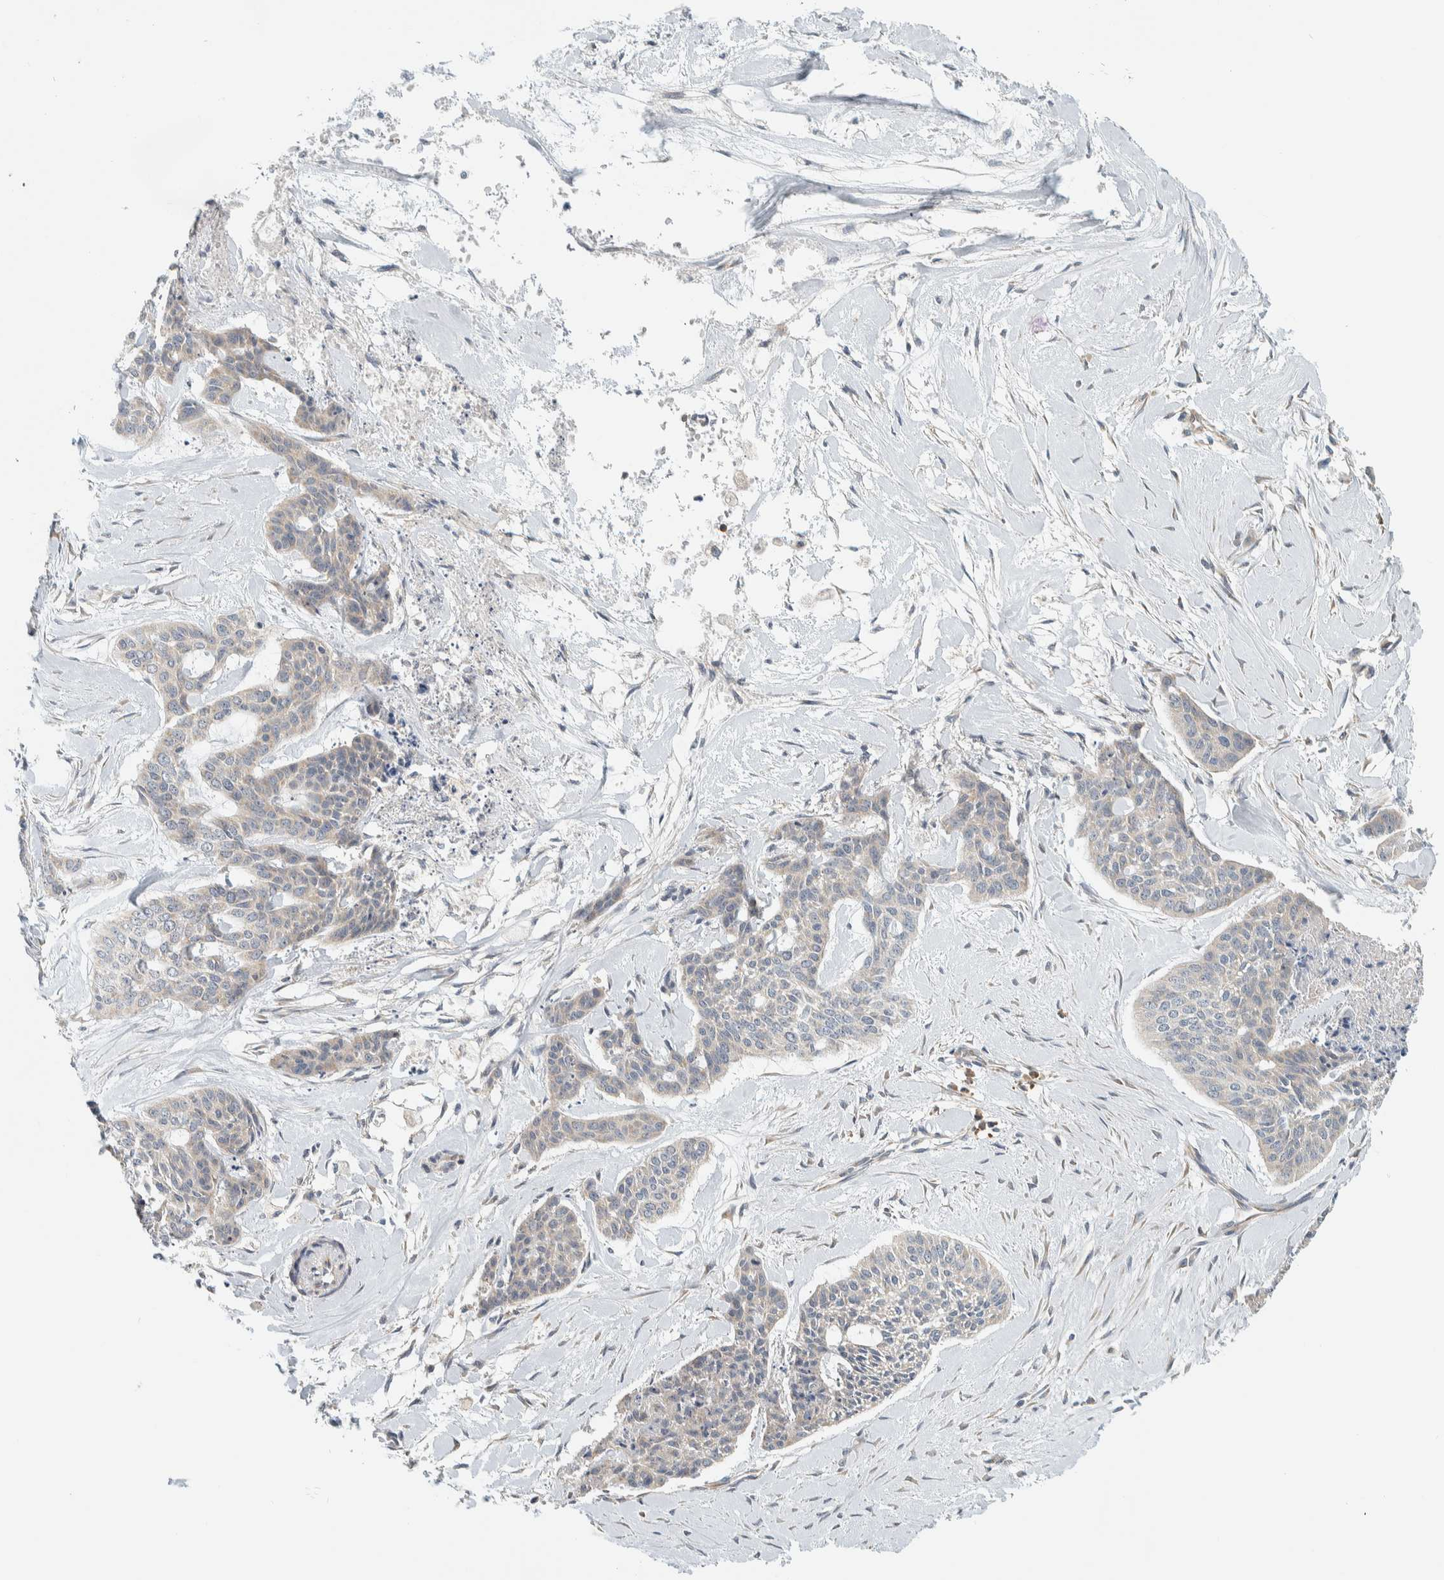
{"staining": {"intensity": "negative", "quantity": "none", "location": "none"}, "tissue": "skin cancer", "cell_type": "Tumor cells", "image_type": "cancer", "snomed": [{"axis": "morphology", "description": "Basal cell carcinoma"}, {"axis": "topography", "description": "Skin"}], "caption": "This is an immunohistochemistry image of human basal cell carcinoma (skin). There is no staining in tumor cells.", "gene": "CCDC57", "patient": {"sex": "female", "age": 64}}